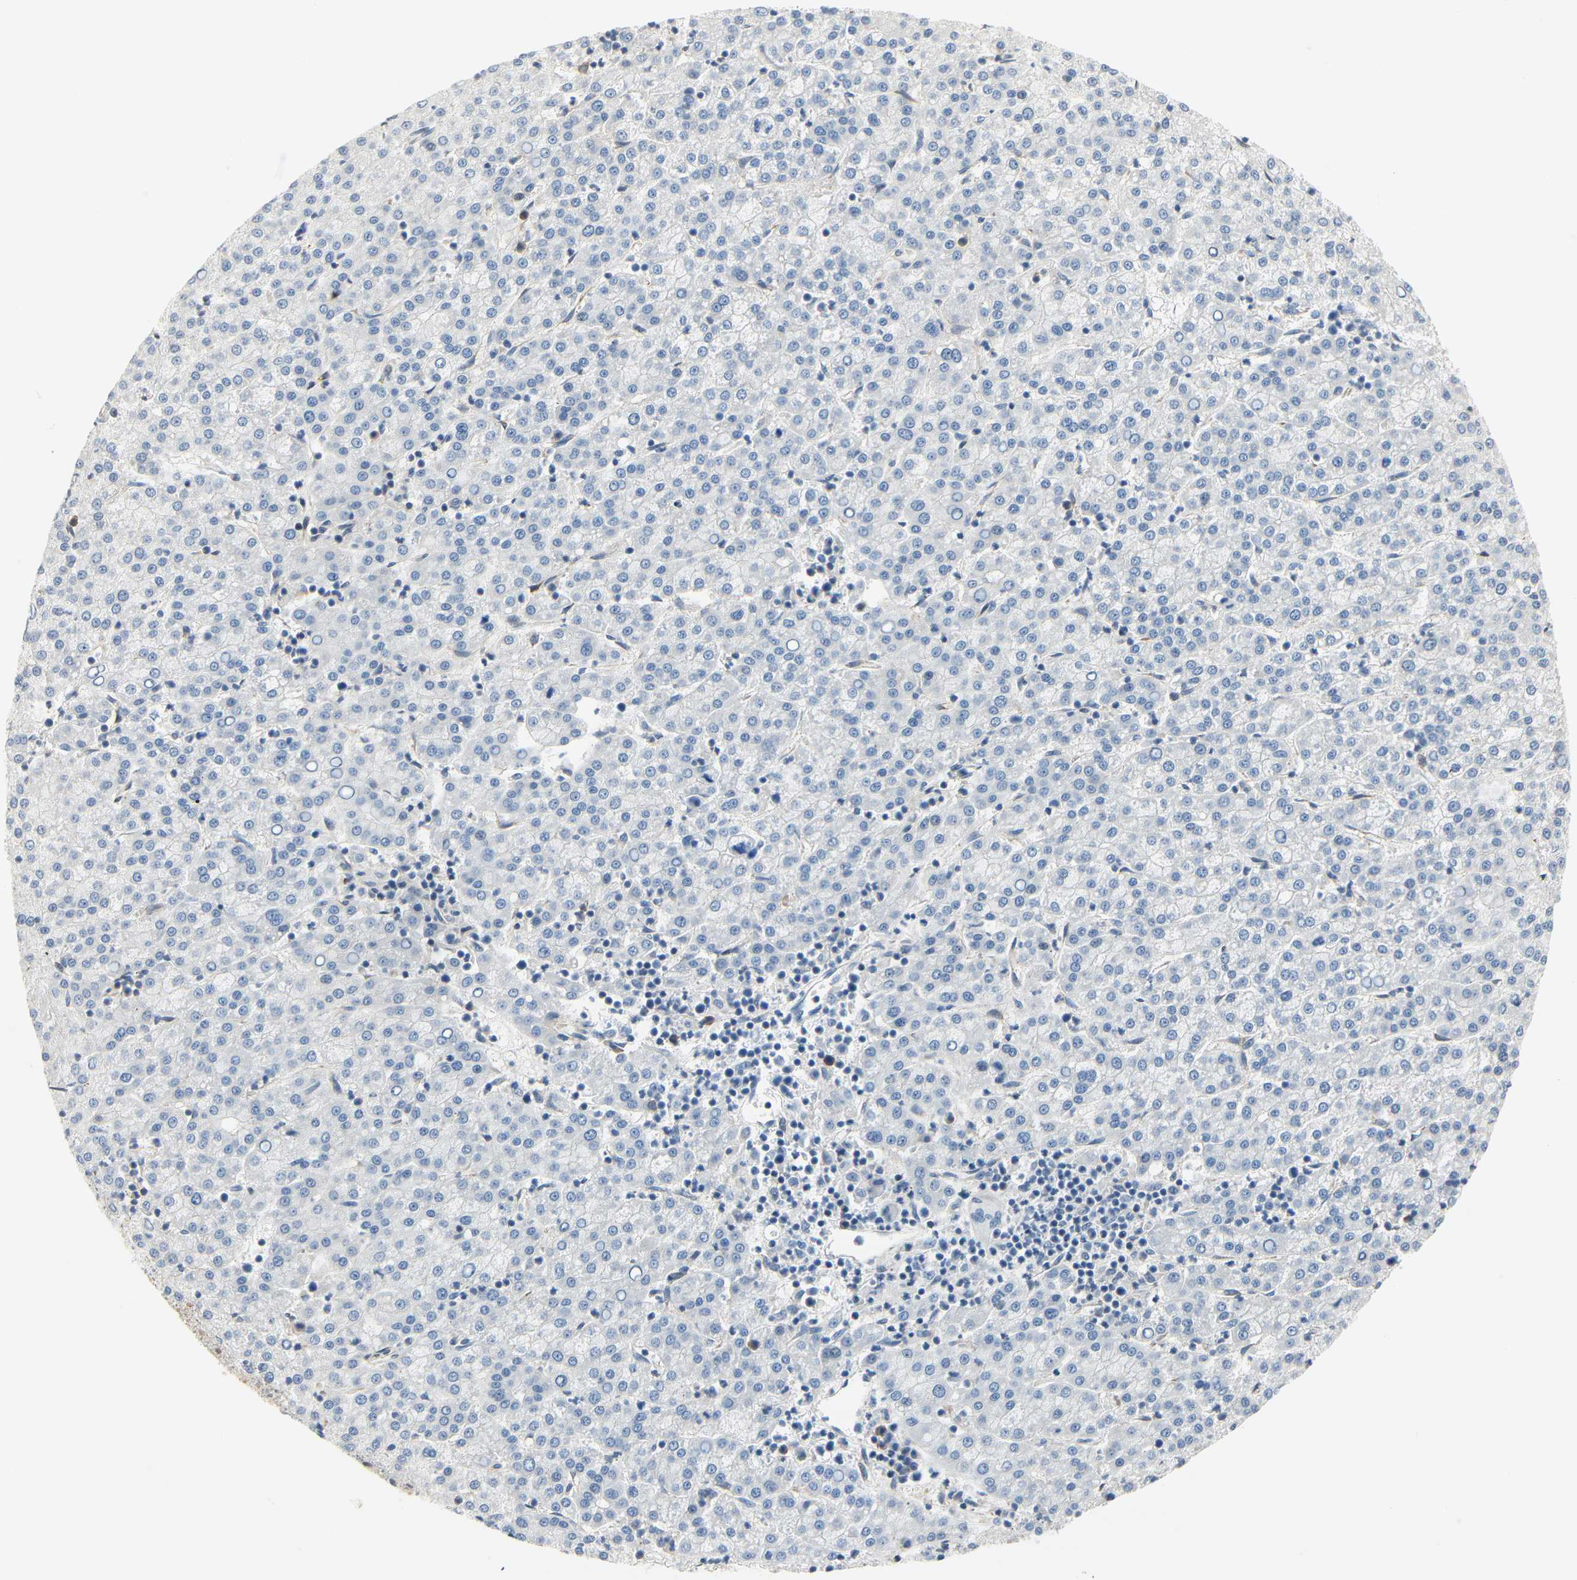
{"staining": {"intensity": "negative", "quantity": "none", "location": "none"}, "tissue": "liver cancer", "cell_type": "Tumor cells", "image_type": "cancer", "snomed": [{"axis": "morphology", "description": "Carcinoma, Hepatocellular, NOS"}, {"axis": "topography", "description": "Liver"}], "caption": "Image shows no protein staining in tumor cells of hepatocellular carcinoma (liver) tissue.", "gene": "IMPG2", "patient": {"sex": "female", "age": 58}}